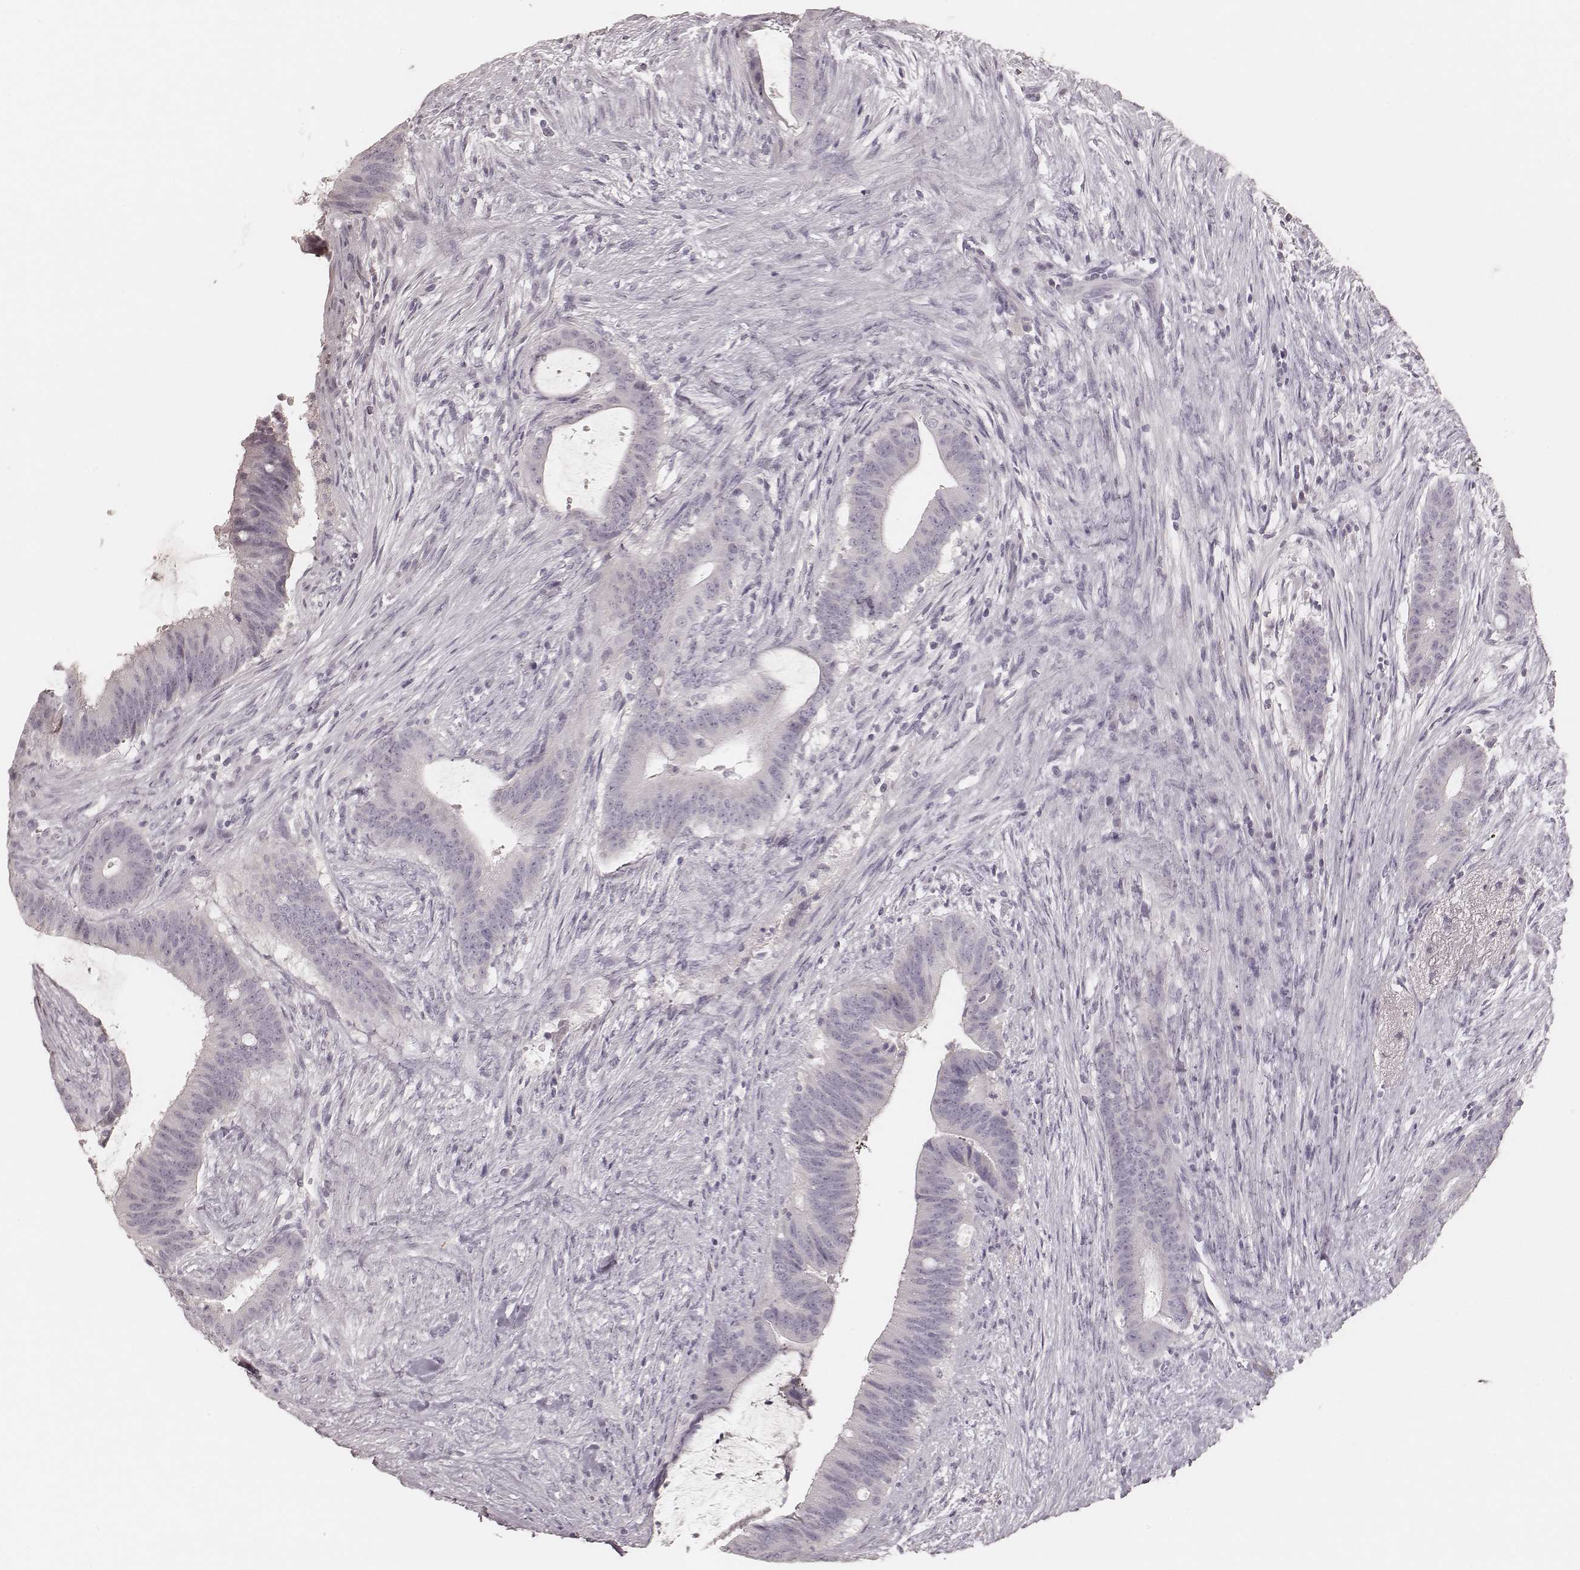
{"staining": {"intensity": "negative", "quantity": "none", "location": "none"}, "tissue": "colorectal cancer", "cell_type": "Tumor cells", "image_type": "cancer", "snomed": [{"axis": "morphology", "description": "Adenocarcinoma, NOS"}, {"axis": "topography", "description": "Colon"}], "caption": "Adenocarcinoma (colorectal) stained for a protein using IHC reveals no staining tumor cells.", "gene": "KRT26", "patient": {"sex": "female", "age": 43}}